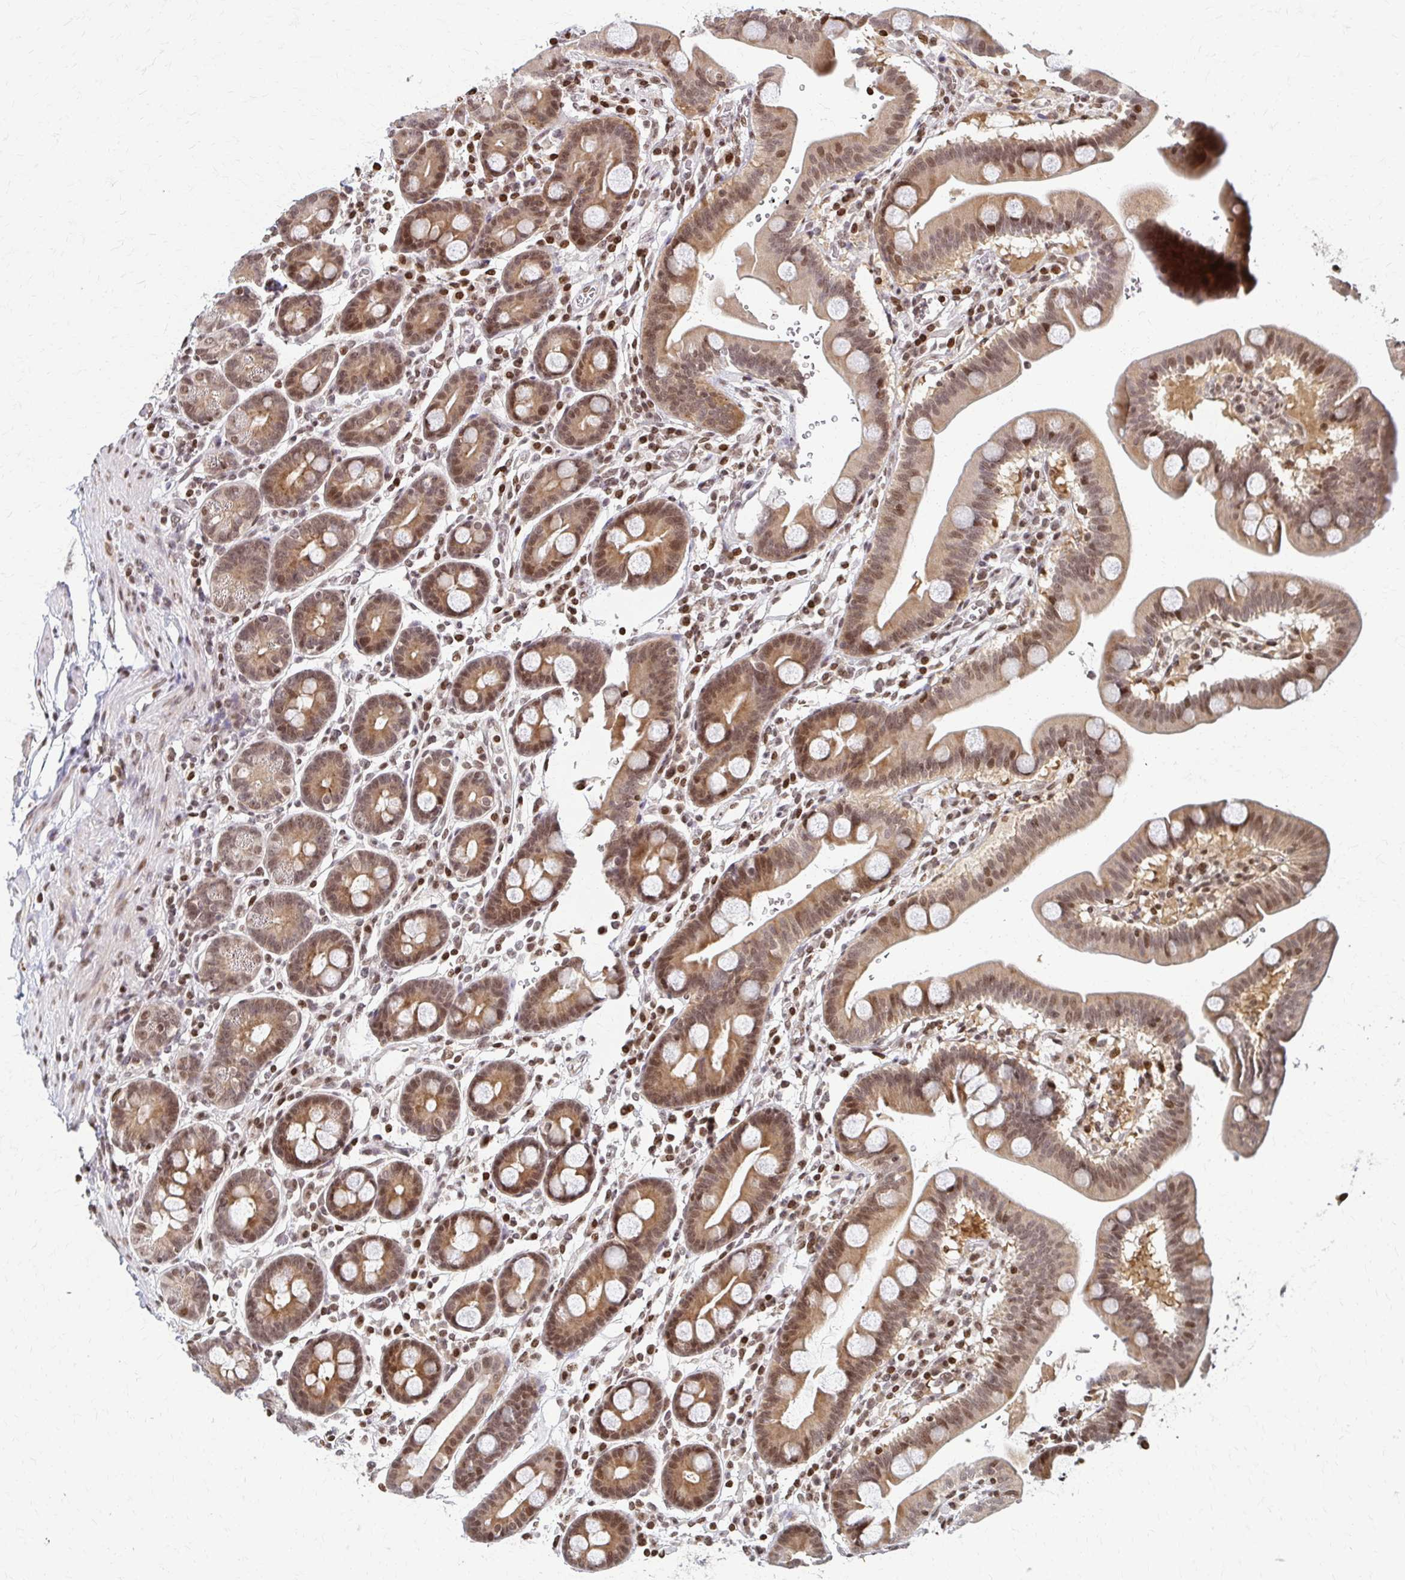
{"staining": {"intensity": "moderate", "quantity": ">75%", "location": "cytoplasmic/membranous,nuclear"}, "tissue": "duodenum", "cell_type": "Glandular cells", "image_type": "normal", "snomed": [{"axis": "morphology", "description": "Normal tissue, NOS"}, {"axis": "topography", "description": "Duodenum"}], "caption": "Immunohistochemical staining of unremarkable duodenum shows moderate cytoplasmic/membranous,nuclear protein expression in approximately >75% of glandular cells. (Stains: DAB in brown, nuclei in blue, Microscopy: brightfield microscopy at high magnification).", "gene": "PSMD7", "patient": {"sex": "male", "age": 59}}